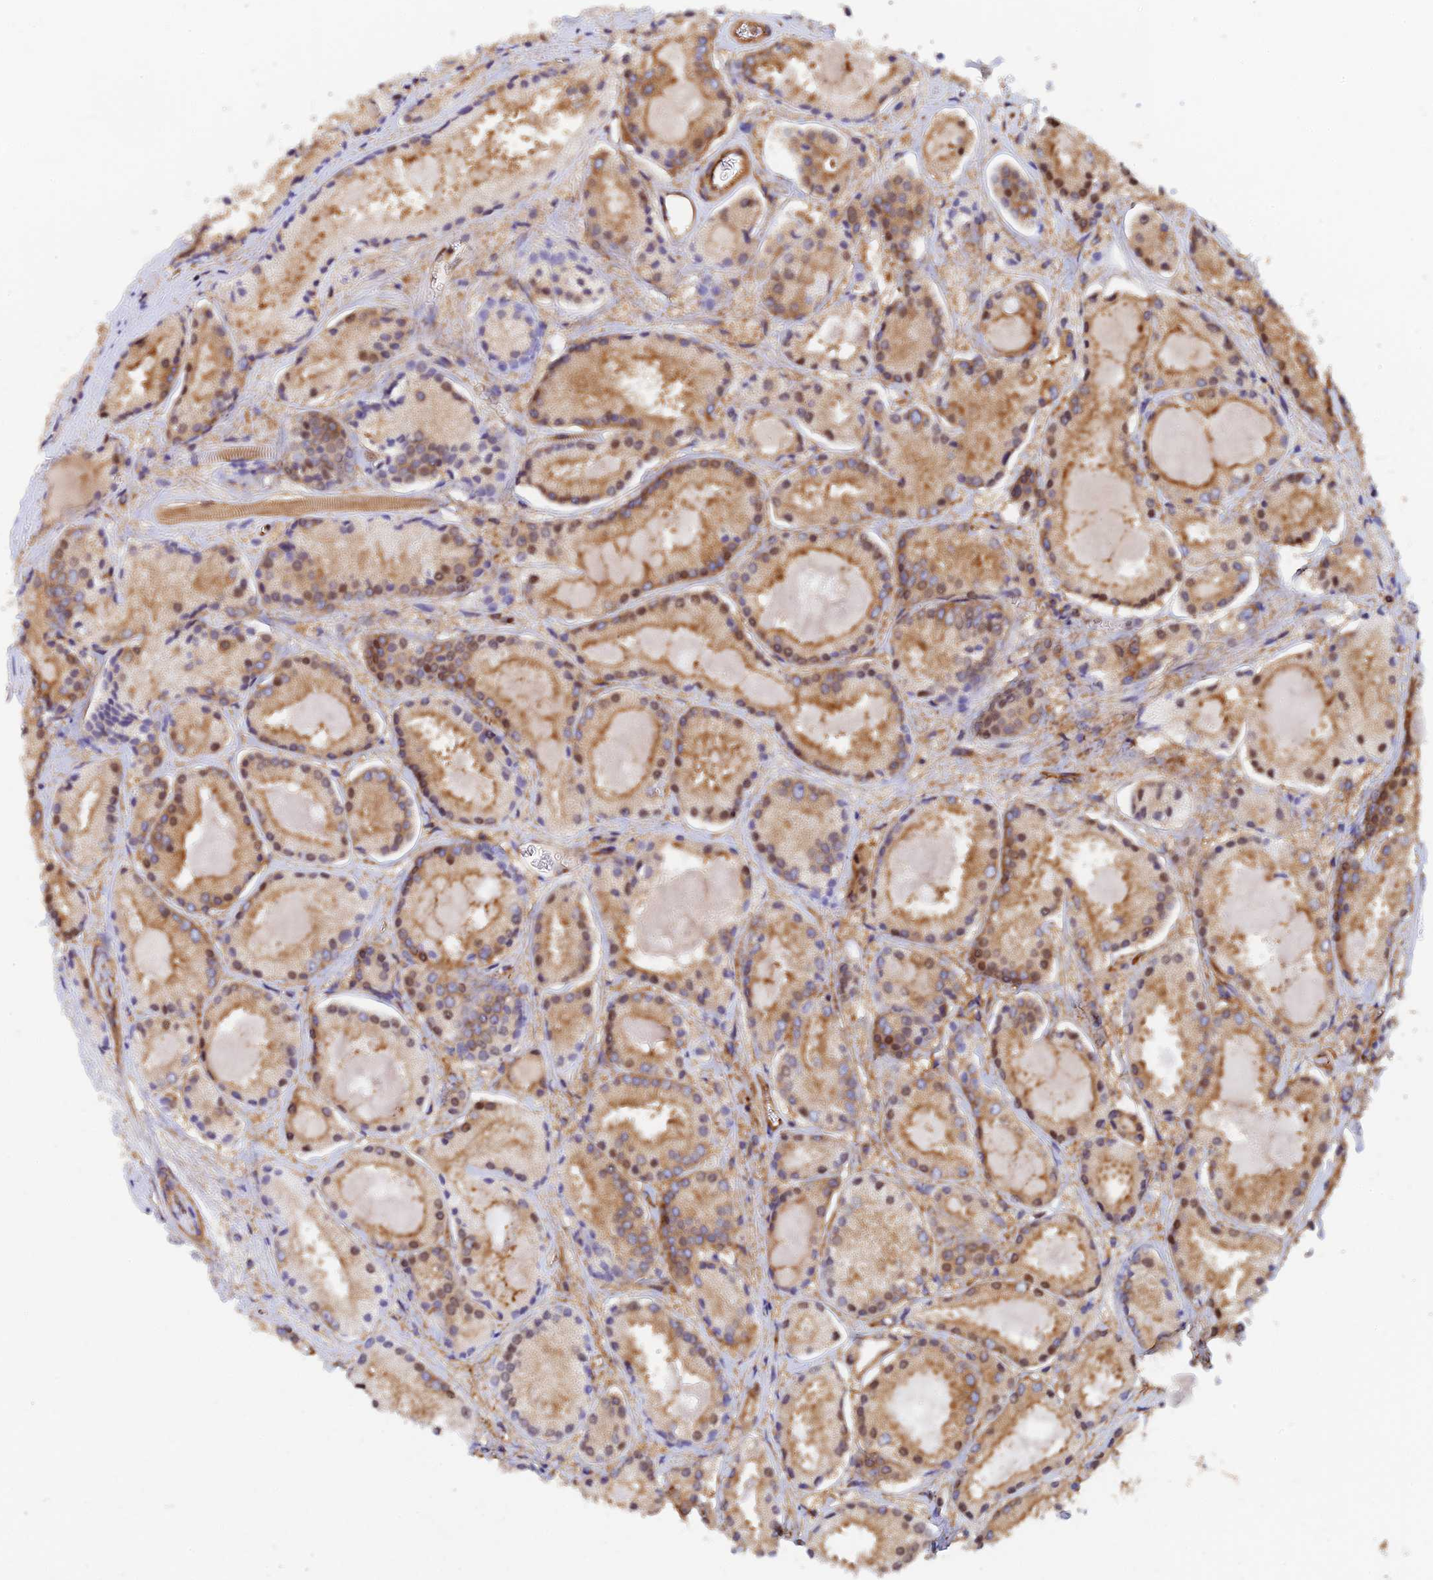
{"staining": {"intensity": "moderate", "quantity": ">75%", "location": "cytoplasmic/membranous"}, "tissue": "prostate cancer", "cell_type": "Tumor cells", "image_type": "cancer", "snomed": [{"axis": "morphology", "description": "Adenocarcinoma, High grade"}, {"axis": "topography", "description": "Prostate"}], "caption": "There is medium levels of moderate cytoplasmic/membranous staining in tumor cells of prostate cancer, as demonstrated by immunohistochemical staining (brown color).", "gene": "DCTN2", "patient": {"sex": "male", "age": 67}}